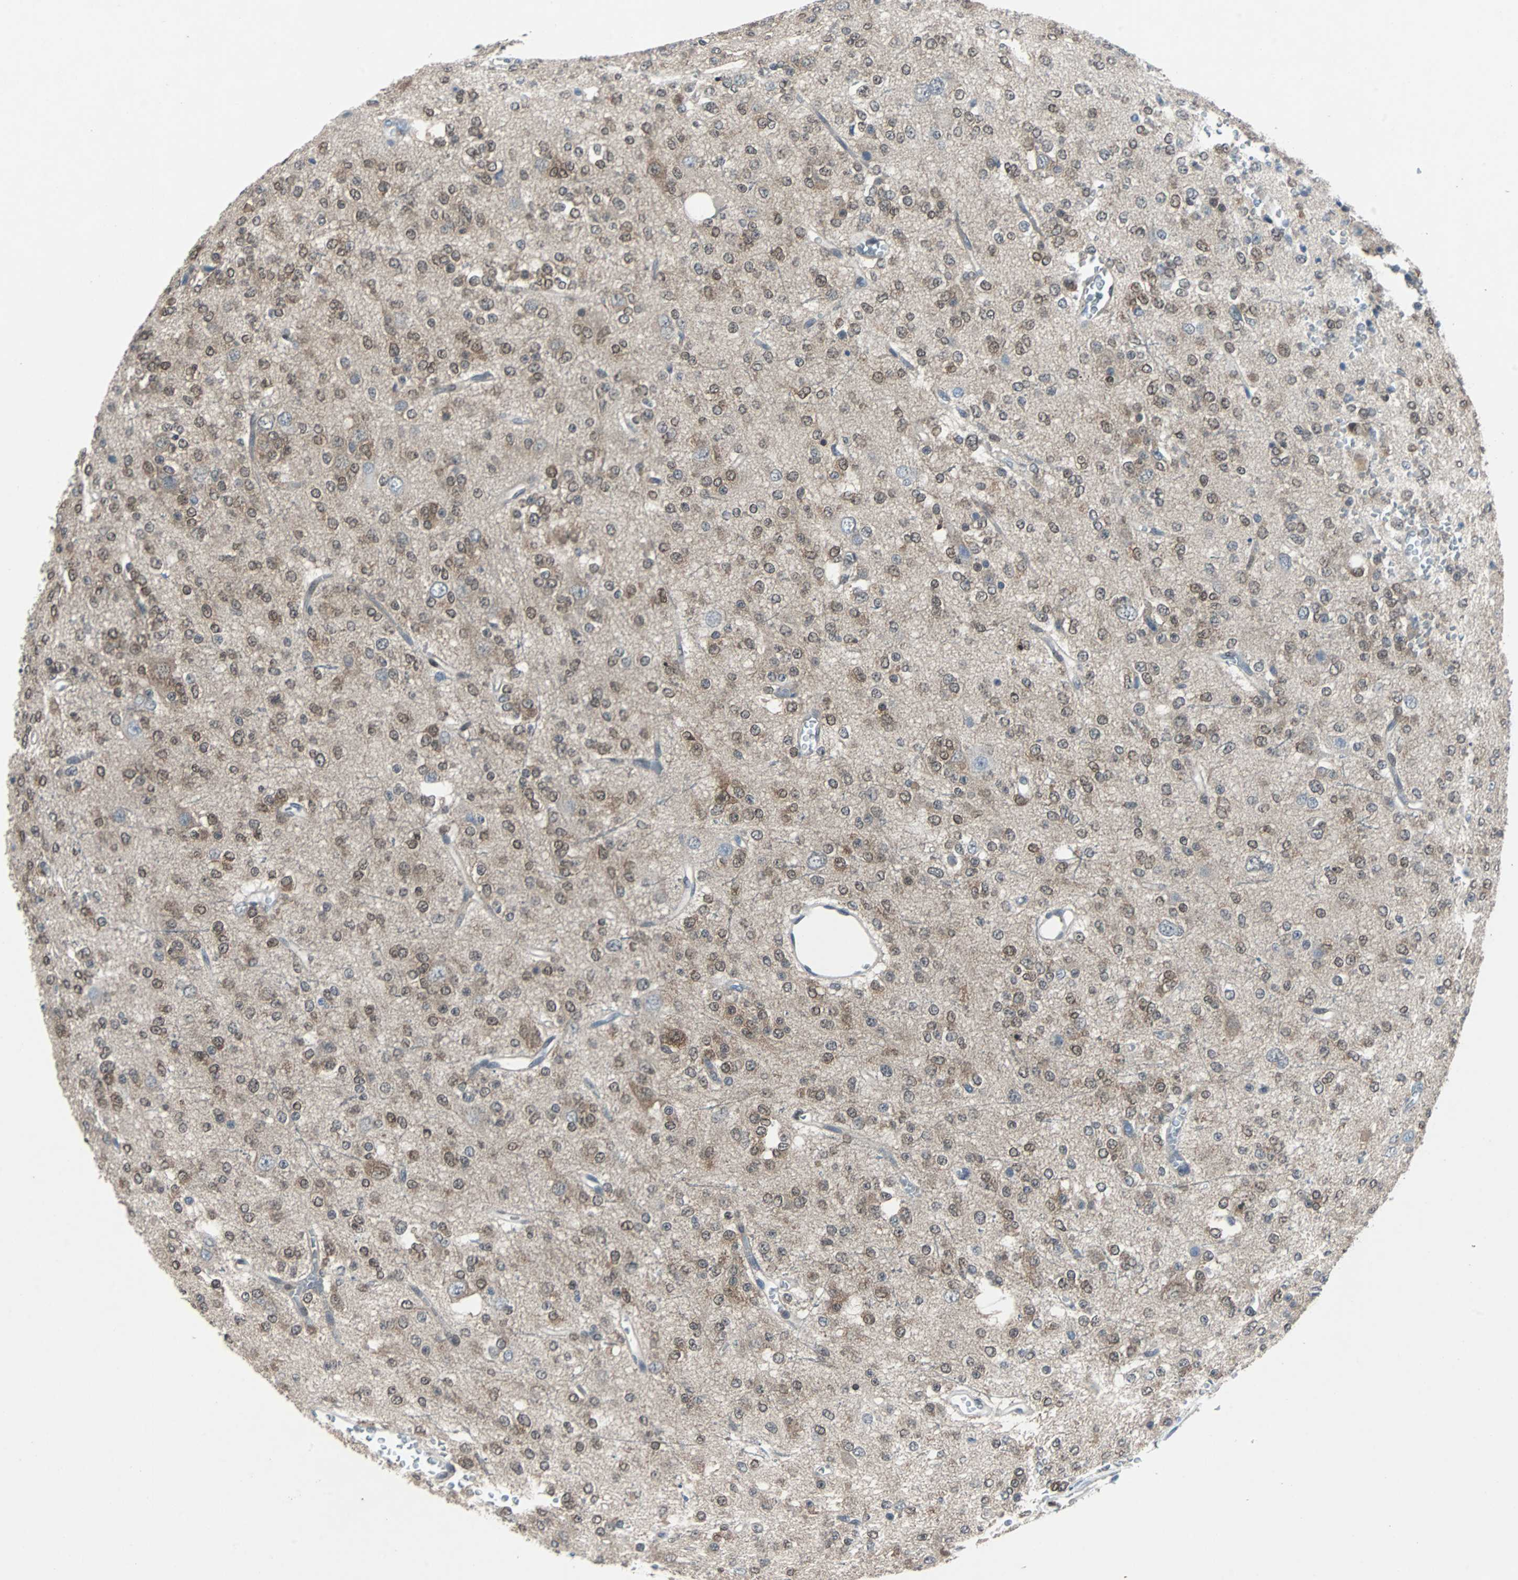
{"staining": {"intensity": "weak", "quantity": ">75%", "location": "nuclear"}, "tissue": "glioma", "cell_type": "Tumor cells", "image_type": "cancer", "snomed": [{"axis": "morphology", "description": "Glioma, malignant, Low grade"}, {"axis": "topography", "description": "Brain"}], "caption": "Protein expression analysis of glioma exhibits weak nuclear staining in about >75% of tumor cells.", "gene": "MAP2K6", "patient": {"sex": "male", "age": 38}}